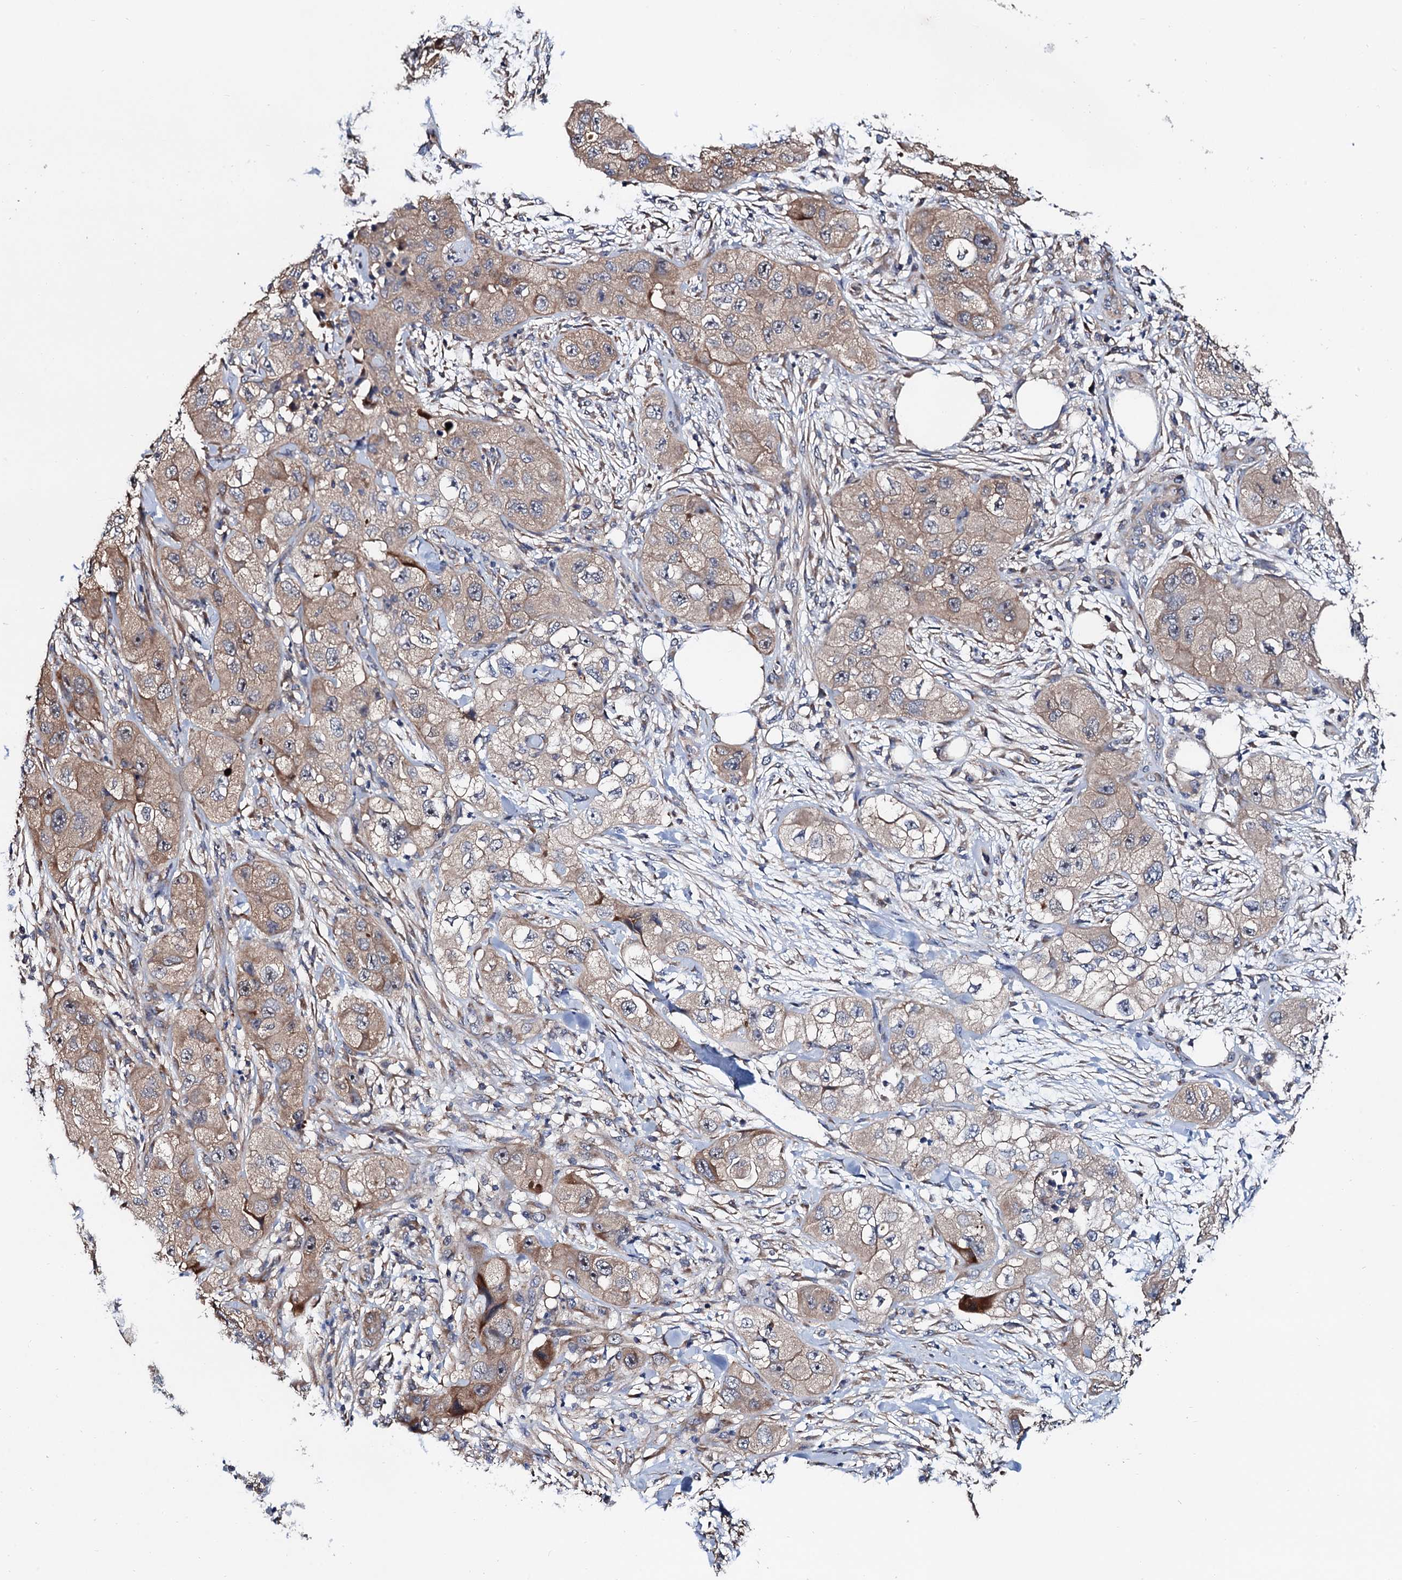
{"staining": {"intensity": "weak", "quantity": "25%-75%", "location": "cytoplasmic/membranous"}, "tissue": "skin cancer", "cell_type": "Tumor cells", "image_type": "cancer", "snomed": [{"axis": "morphology", "description": "Squamous cell carcinoma, NOS"}, {"axis": "topography", "description": "Skin"}, {"axis": "topography", "description": "Subcutis"}], "caption": "This photomicrograph reveals IHC staining of skin cancer, with low weak cytoplasmic/membranous staining in about 25%-75% of tumor cells.", "gene": "TRMT112", "patient": {"sex": "male", "age": 73}}